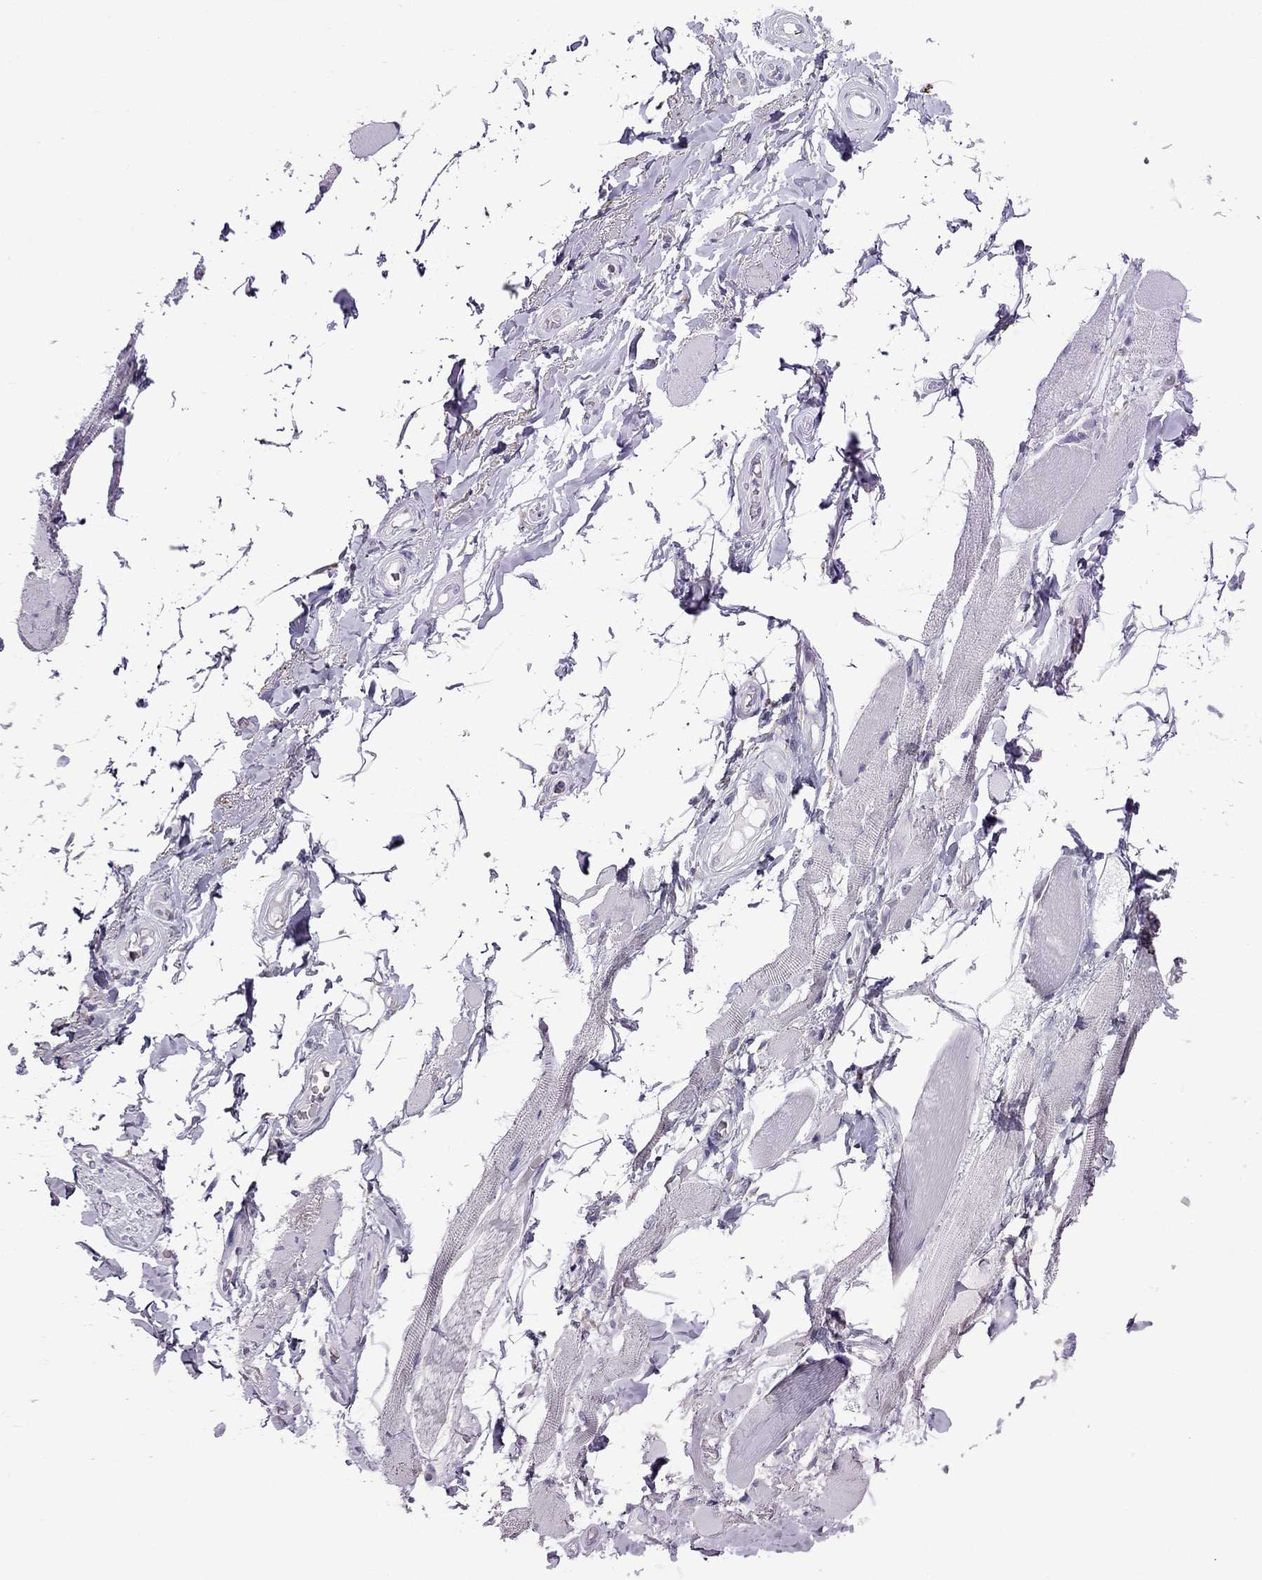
{"staining": {"intensity": "negative", "quantity": "none", "location": "none"}, "tissue": "adipose tissue", "cell_type": "Adipocytes", "image_type": "normal", "snomed": [{"axis": "morphology", "description": "Normal tissue, NOS"}, {"axis": "topography", "description": "Anal"}, {"axis": "topography", "description": "Peripheral nerve tissue"}], "caption": "Adipocytes are negative for protein expression in normal human adipose tissue. (IHC, brightfield microscopy, high magnification).", "gene": "MGP", "patient": {"sex": "male", "age": 53}}